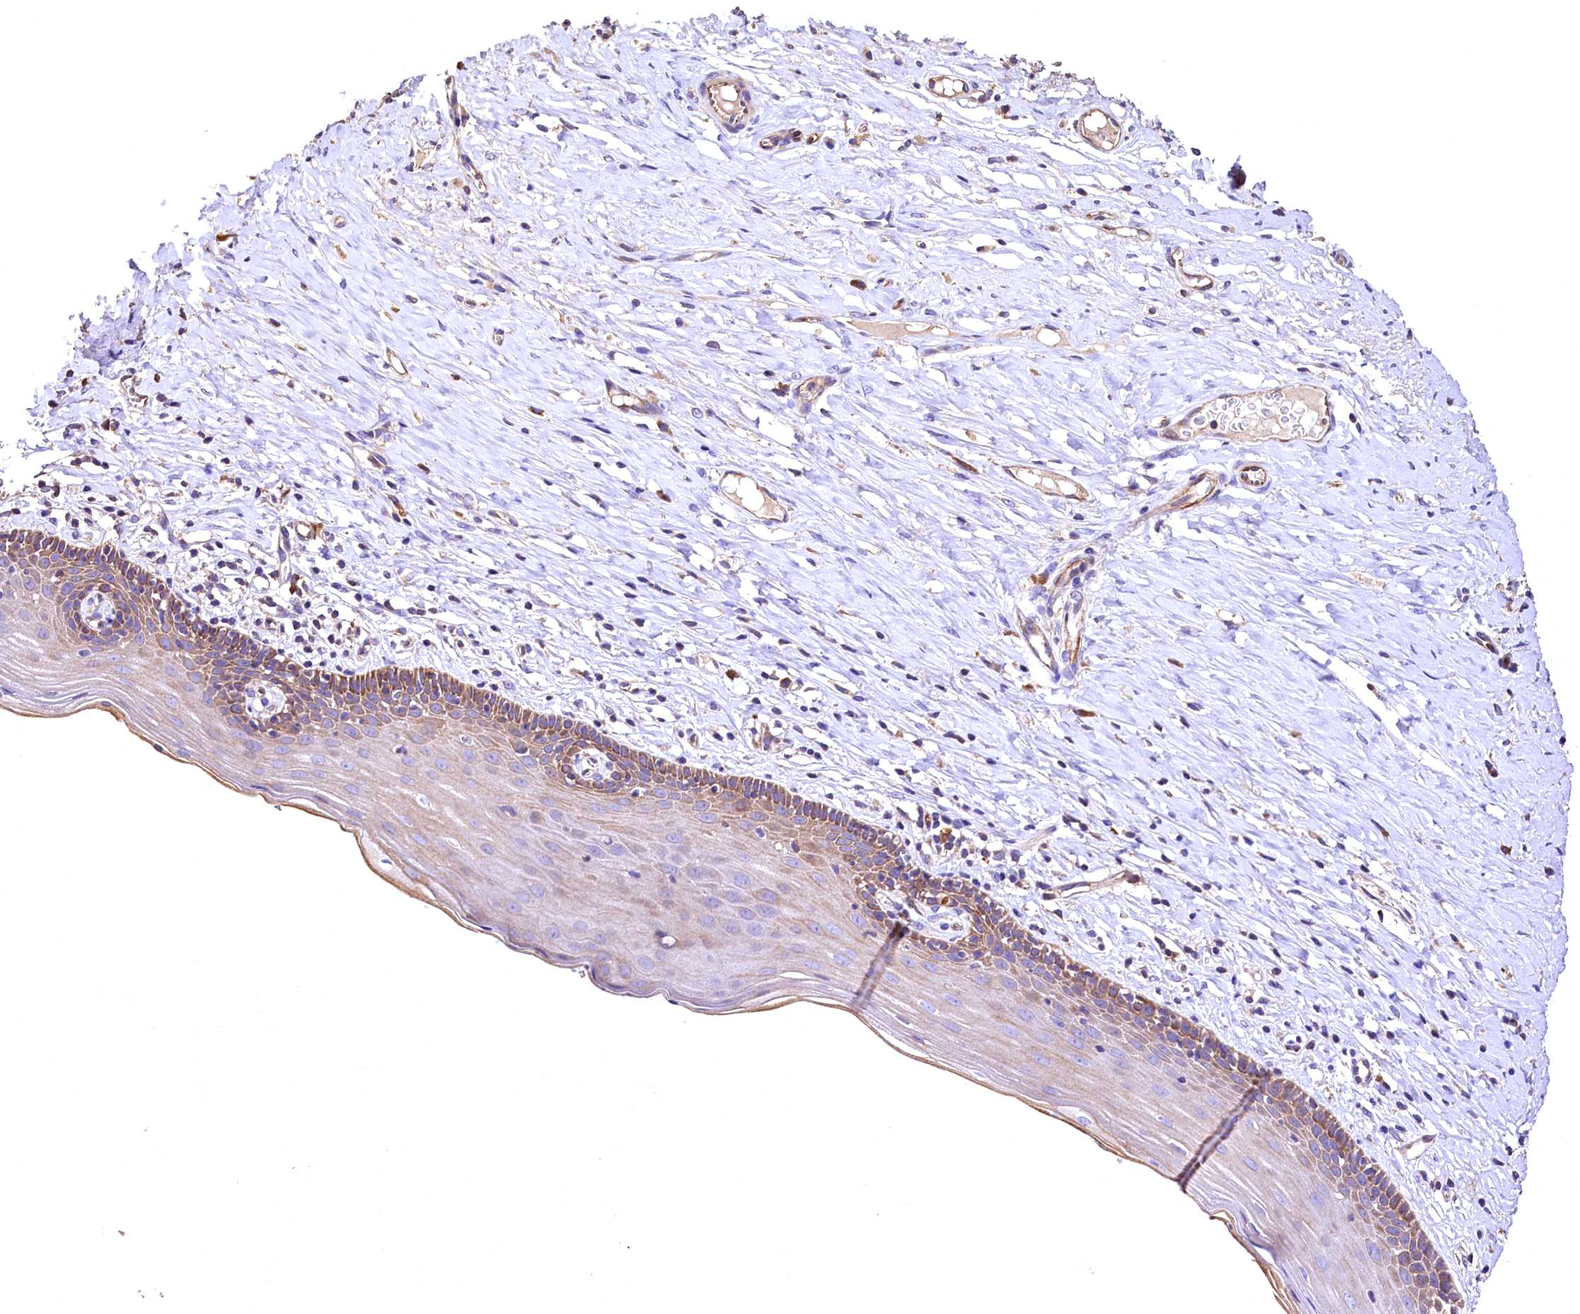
{"staining": {"intensity": "moderate", "quantity": ">75%", "location": "cytoplasmic/membranous"}, "tissue": "cervix", "cell_type": "Glandular cells", "image_type": "normal", "snomed": [{"axis": "morphology", "description": "Normal tissue, NOS"}, {"axis": "topography", "description": "Cervix"}], "caption": "IHC photomicrograph of unremarkable cervix stained for a protein (brown), which demonstrates medium levels of moderate cytoplasmic/membranous positivity in approximately >75% of glandular cells.", "gene": "RASSF1", "patient": {"sex": "female", "age": 42}}